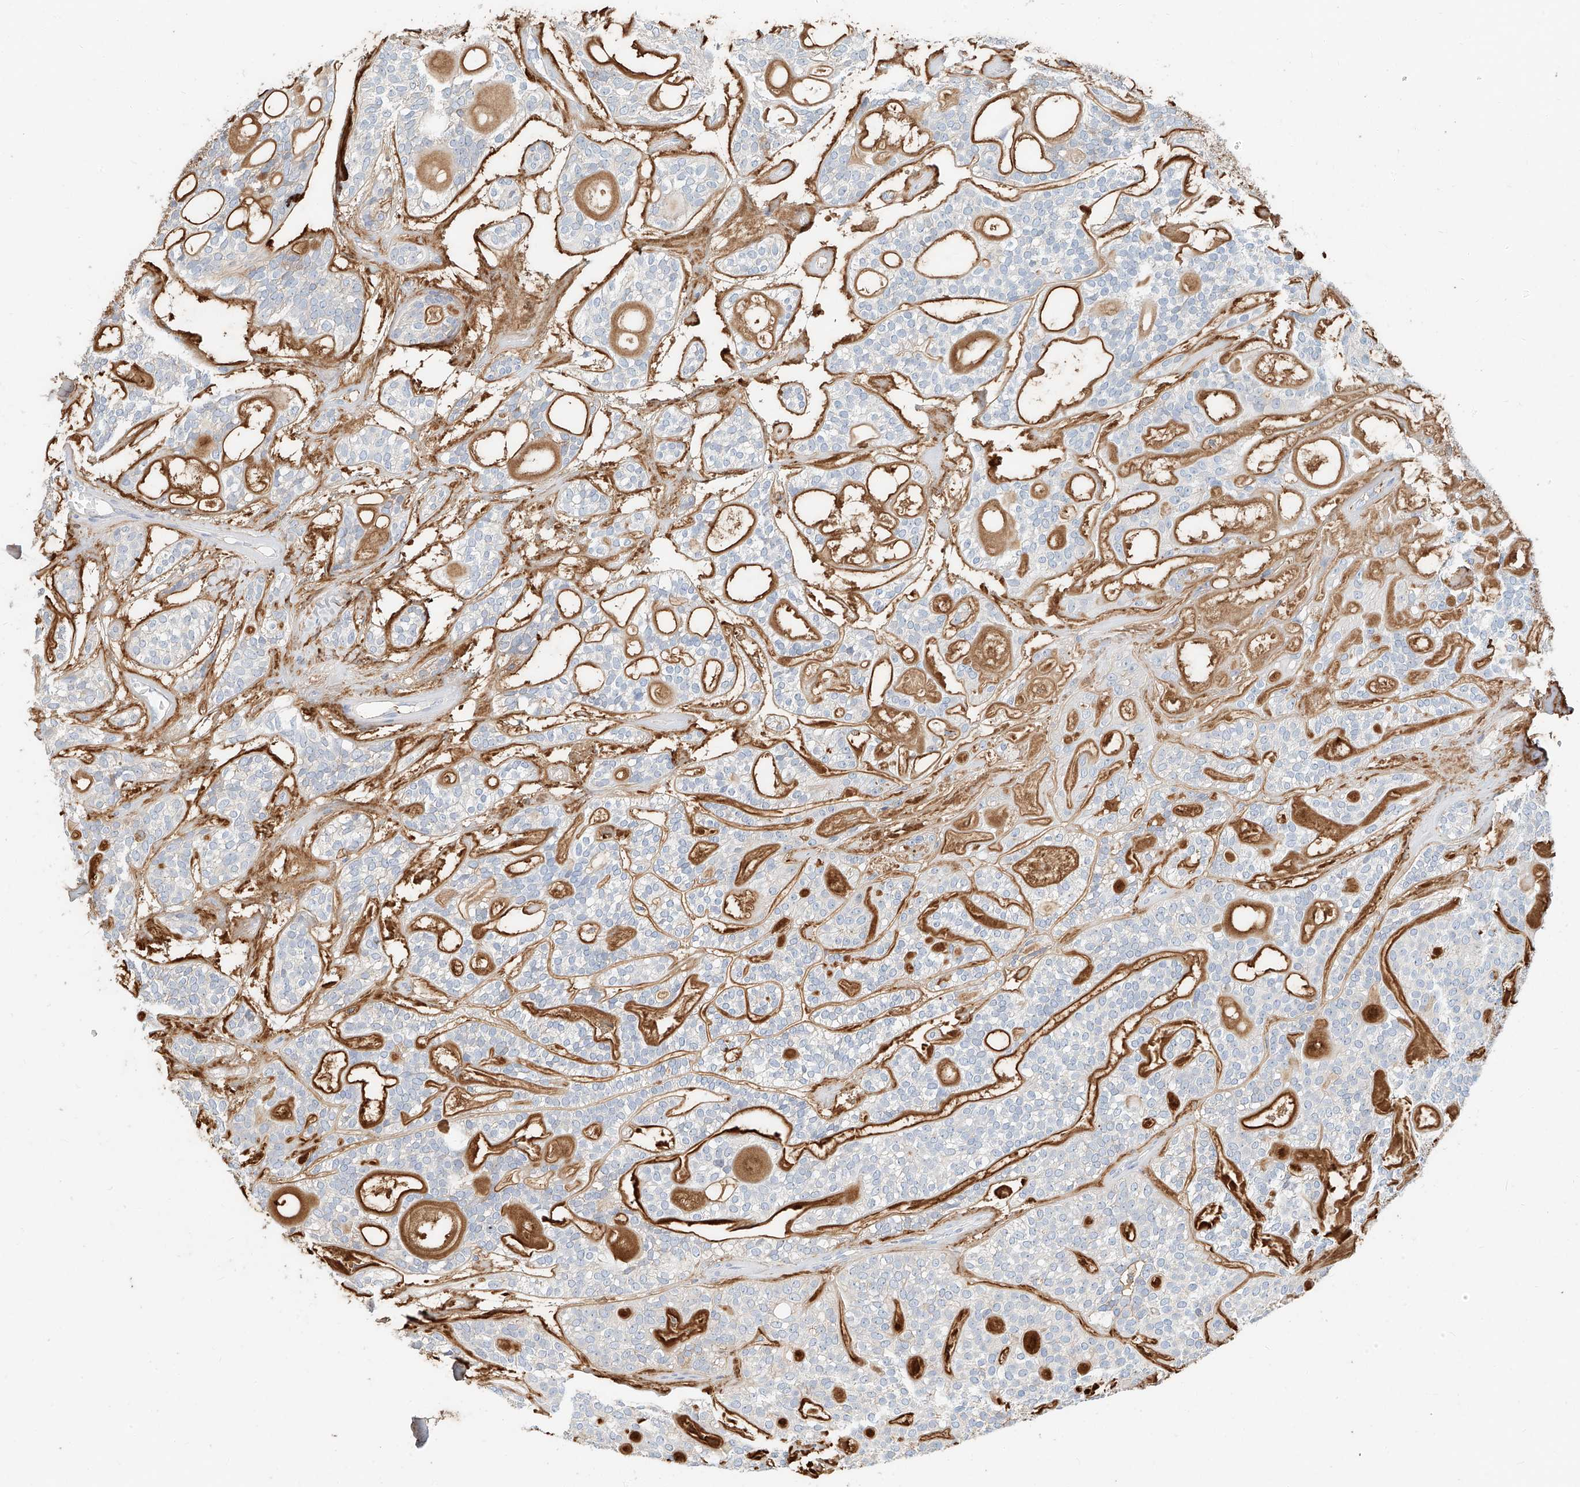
{"staining": {"intensity": "moderate", "quantity": "25%-75%", "location": "cytoplasmic/membranous"}, "tissue": "head and neck cancer", "cell_type": "Tumor cells", "image_type": "cancer", "snomed": [{"axis": "morphology", "description": "Adenocarcinoma, NOS"}, {"axis": "topography", "description": "Head-Neck"}], "caption": "The micrograph demonstrates staining of head and neck adenocarcinoma, revealing moderate cytoplasmic/membranous protein expression (brown color) within tumor cells.", "gene": "ZFP30", "patient": {"sex": "male", "age": 66}}